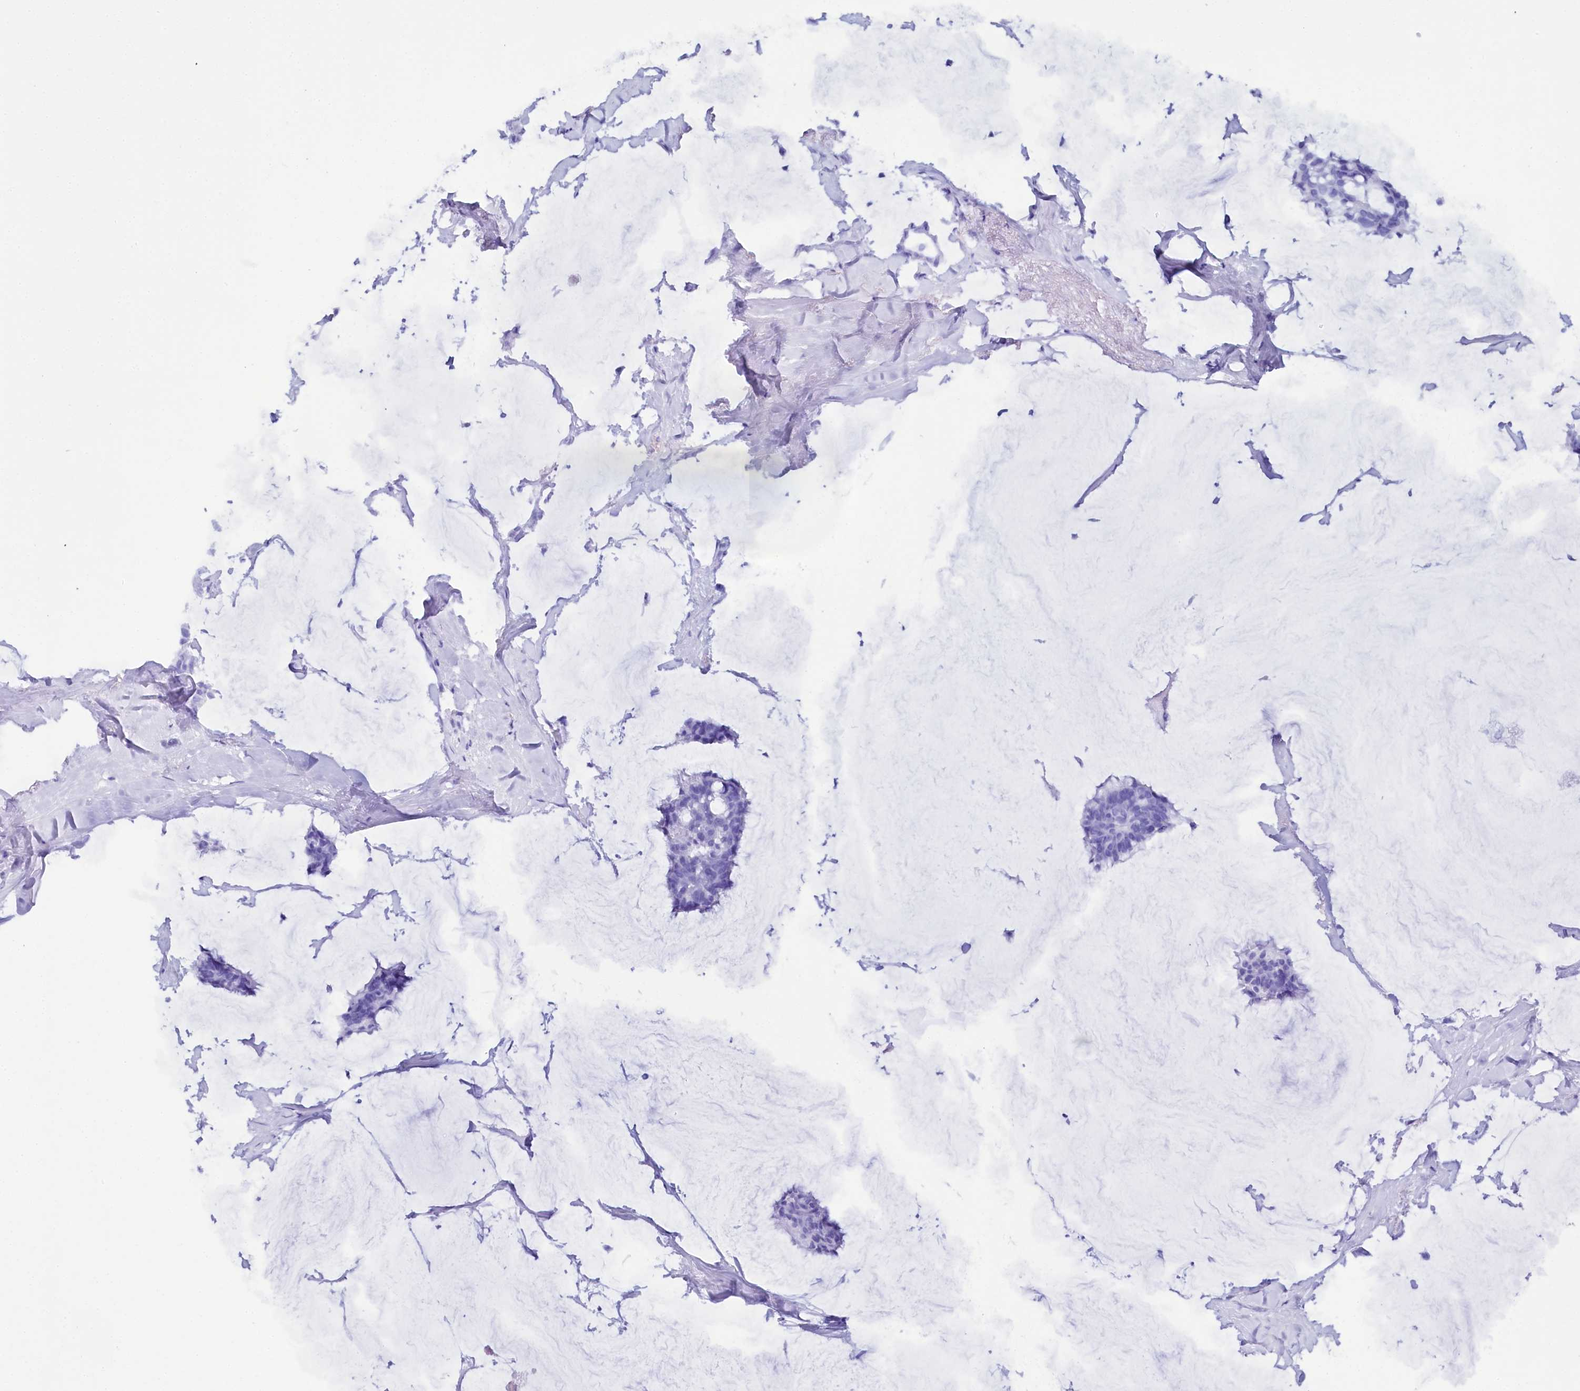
{"staining": {"intensity": "negative", "quantity": "none", "location": "none"}, "tissue": "breast cancer", "cell_type": "Tumor cells", "image_type": "cancer", "snomed": [{"axis": "morphology", "description": "Duct carcinoma"}, {"axis": "topography", "description": "Breast"}], "caption": "A micrograph of breast infiltrating ductal carcinoma stained for a protein displays no brown staining in tumor cells.", "gene": "TCOF1", "patient": {"sex": "female", "age": 93}}